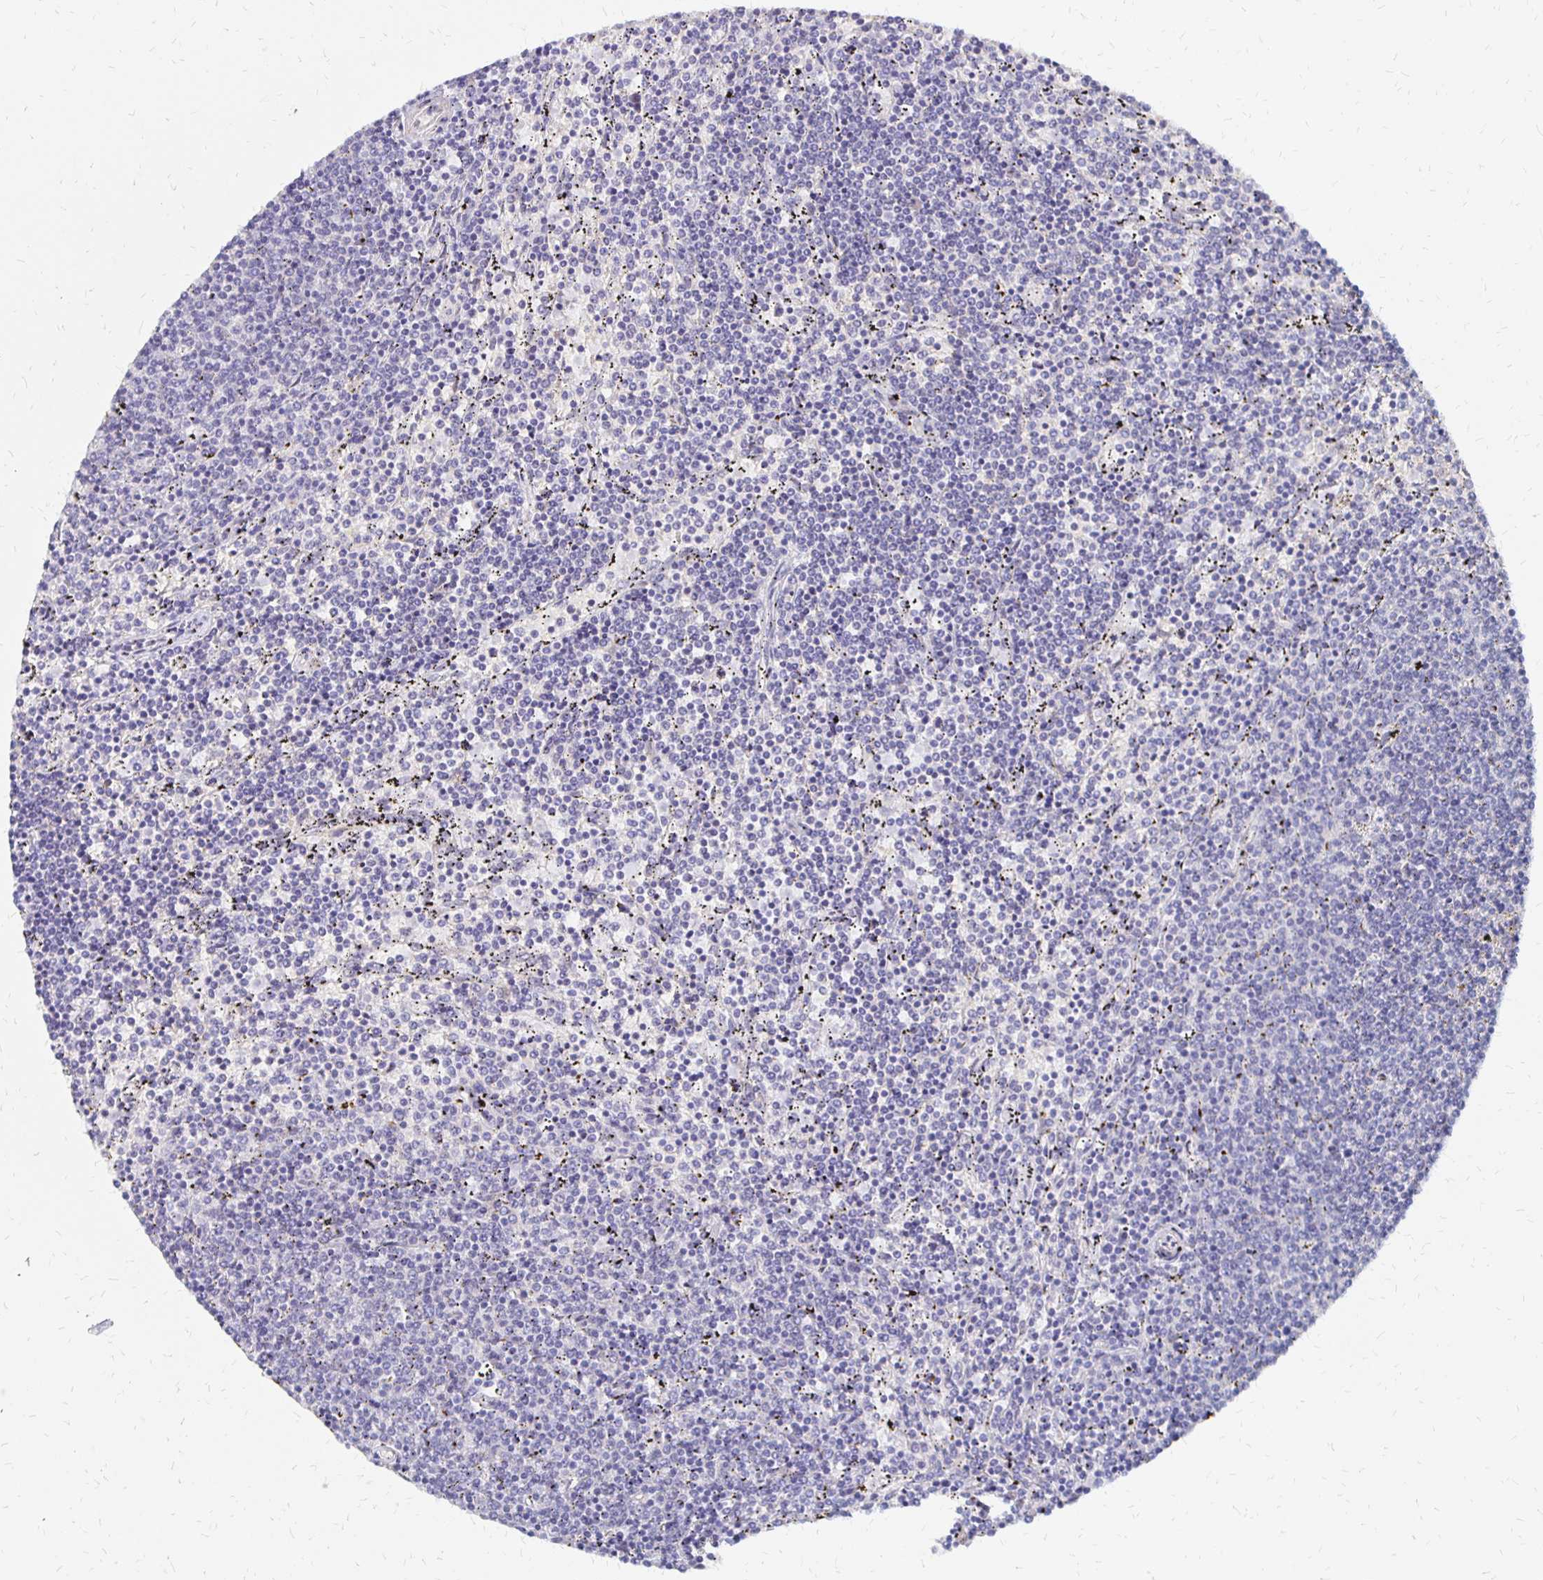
{"staining": {"intensity": "negative", "quantity": "none", "location": "none"}, "tissue": "lymphoma", "cell_type": "Tumor cells", "image_type": "cancer", "snomed": [{"axis": "morphology", "description": "Malignant lymphoma, non-Hodgkin's type, Low grade"}, {"axis": "topography", "description": "Spleen"}], "caption": "The micrograph shows no significant positivity in tumor cells of malignant lymphoma, non-Hodgkin's type (low-grade).", "gene": "ATOSB", "patient": {"sex": "female", "age": 50}}